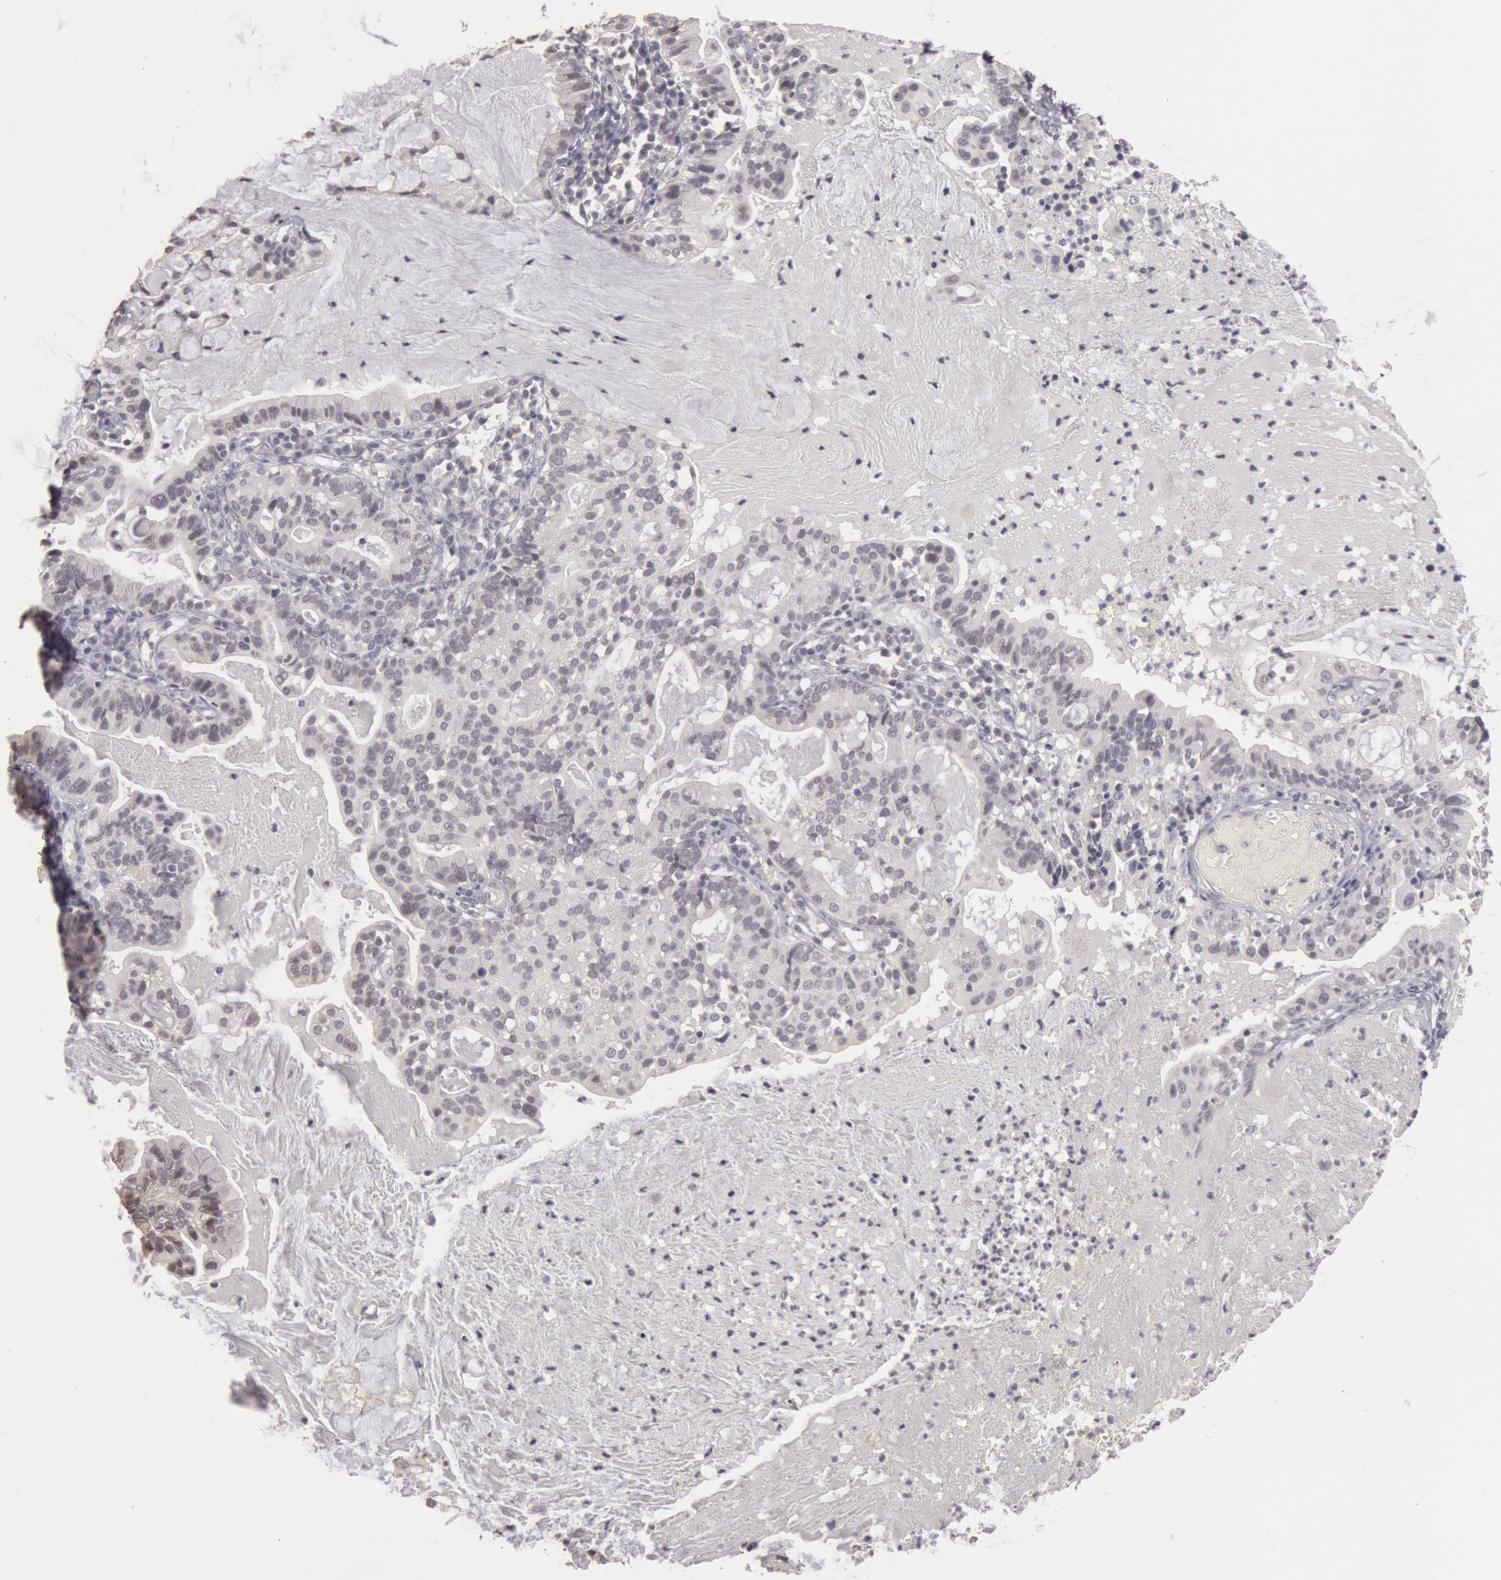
{"staining": {"intensity": "negative", "quantity": "none", "location": "none"}, "tissue": "cervical cancer", "cell_type": "Tumor cells", "image_type": "cancer", "snomed": [{"axis": "morphology", "description": "Adenocarcinoma, NOS"}, {"axis": "topography", "description": "Cervix"}], "caption": "Cervical cancer (adenocarcinoma) stained for a protein using IHC reveals no expression tumor cells.", "gene": "RIMBP3C", "patient": {"sex": "female", "age": 41}}